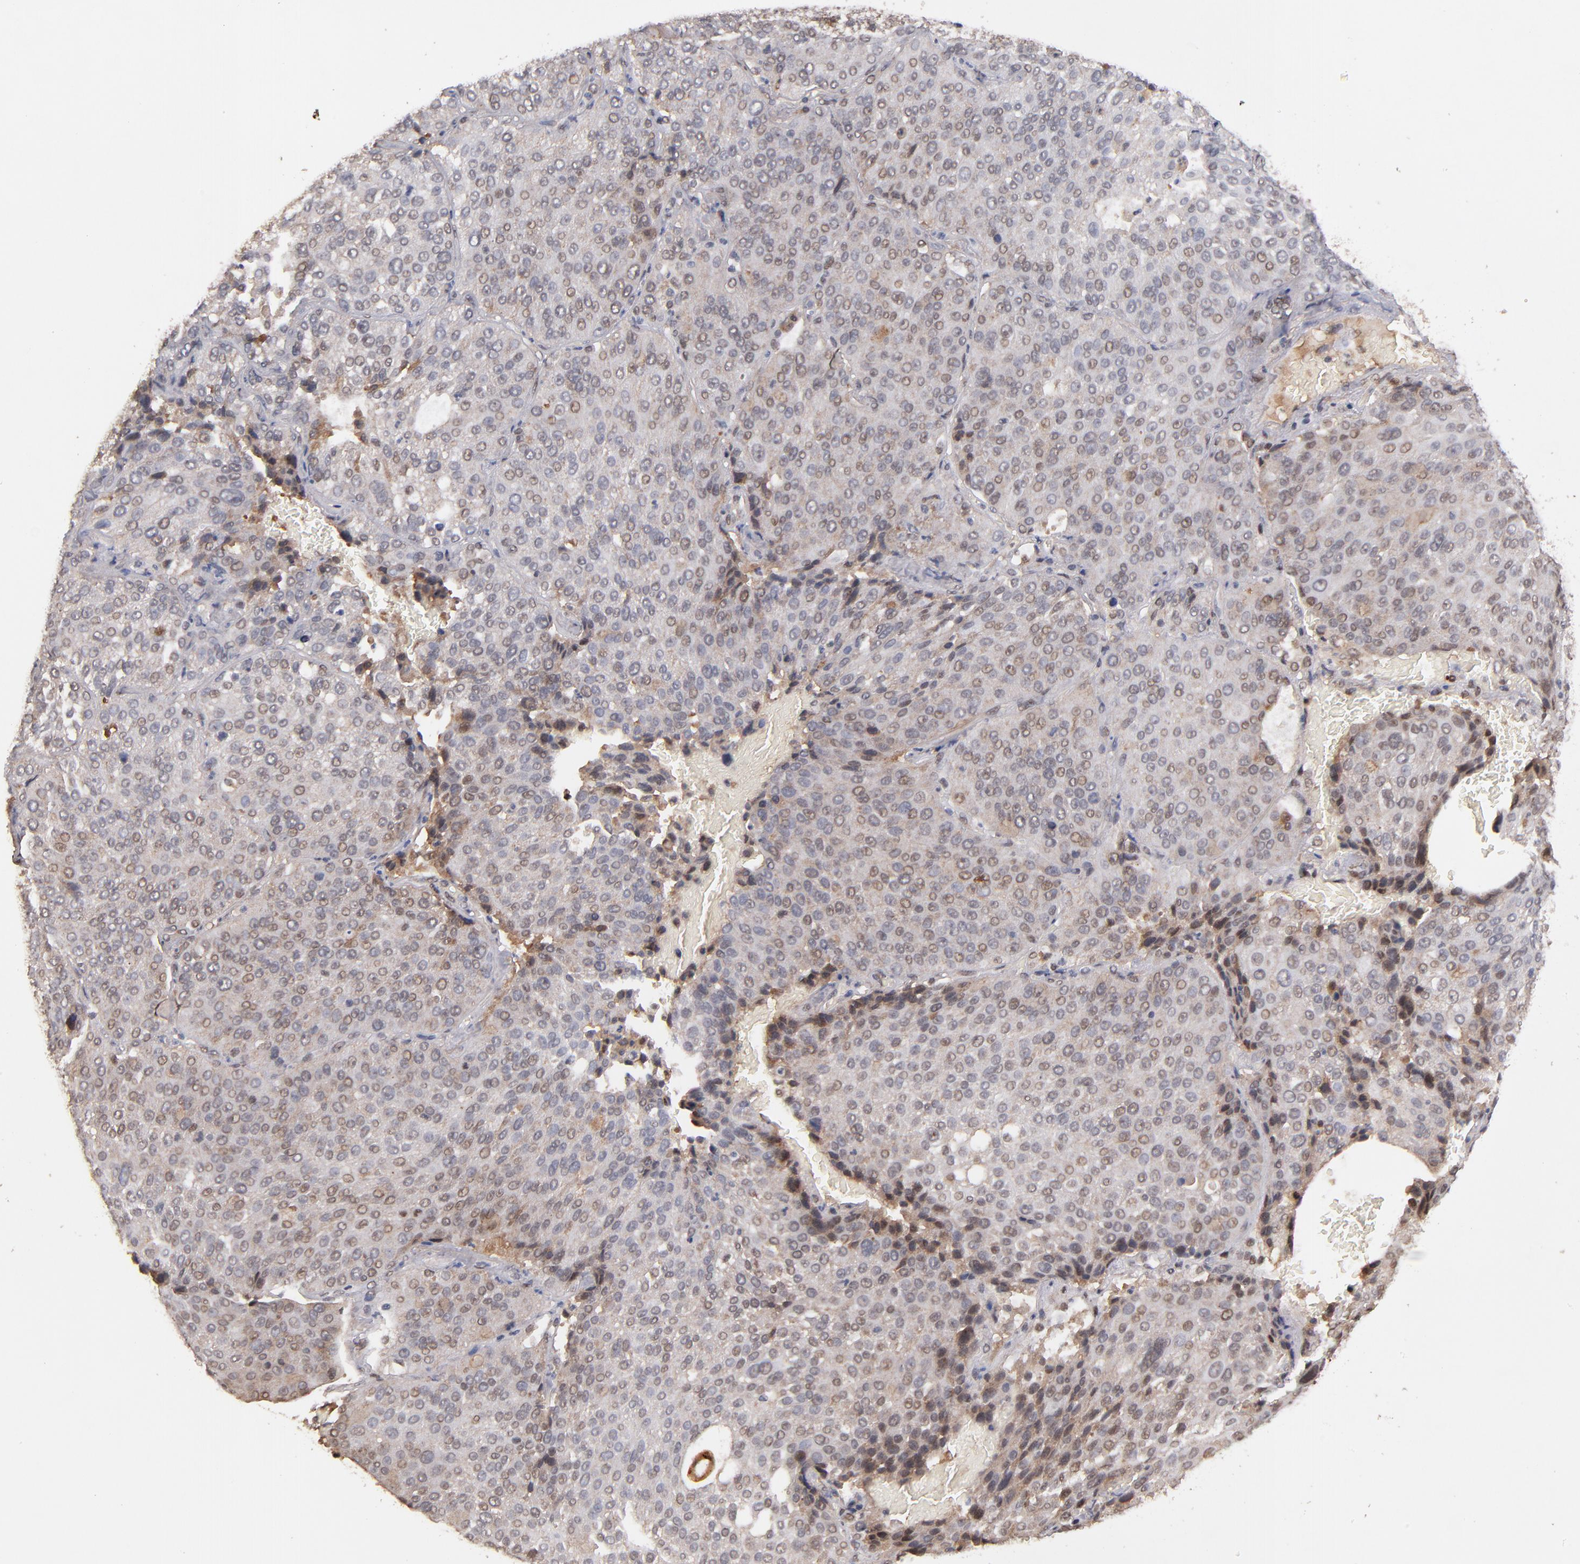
{"staining": {"intensity": "moderate", "quantity": "25%-75%", "location": "nuclear"}, "tissue": "lung cancer", "cell_type": "Tumor cells", "image_type": "cancer", "snomed": [{"axis": "morphology", "description": "Squamous cell carcinoma, NOS"}, {"axis": "topography", "description": "Lung"}], "caption": "Human lung cancer (squamous cell carcinoma) stained with a protein marker displays moderate staining in tumor cells.", "gene": "EAPP", "patient": {"sex": "male", "age": 54}}